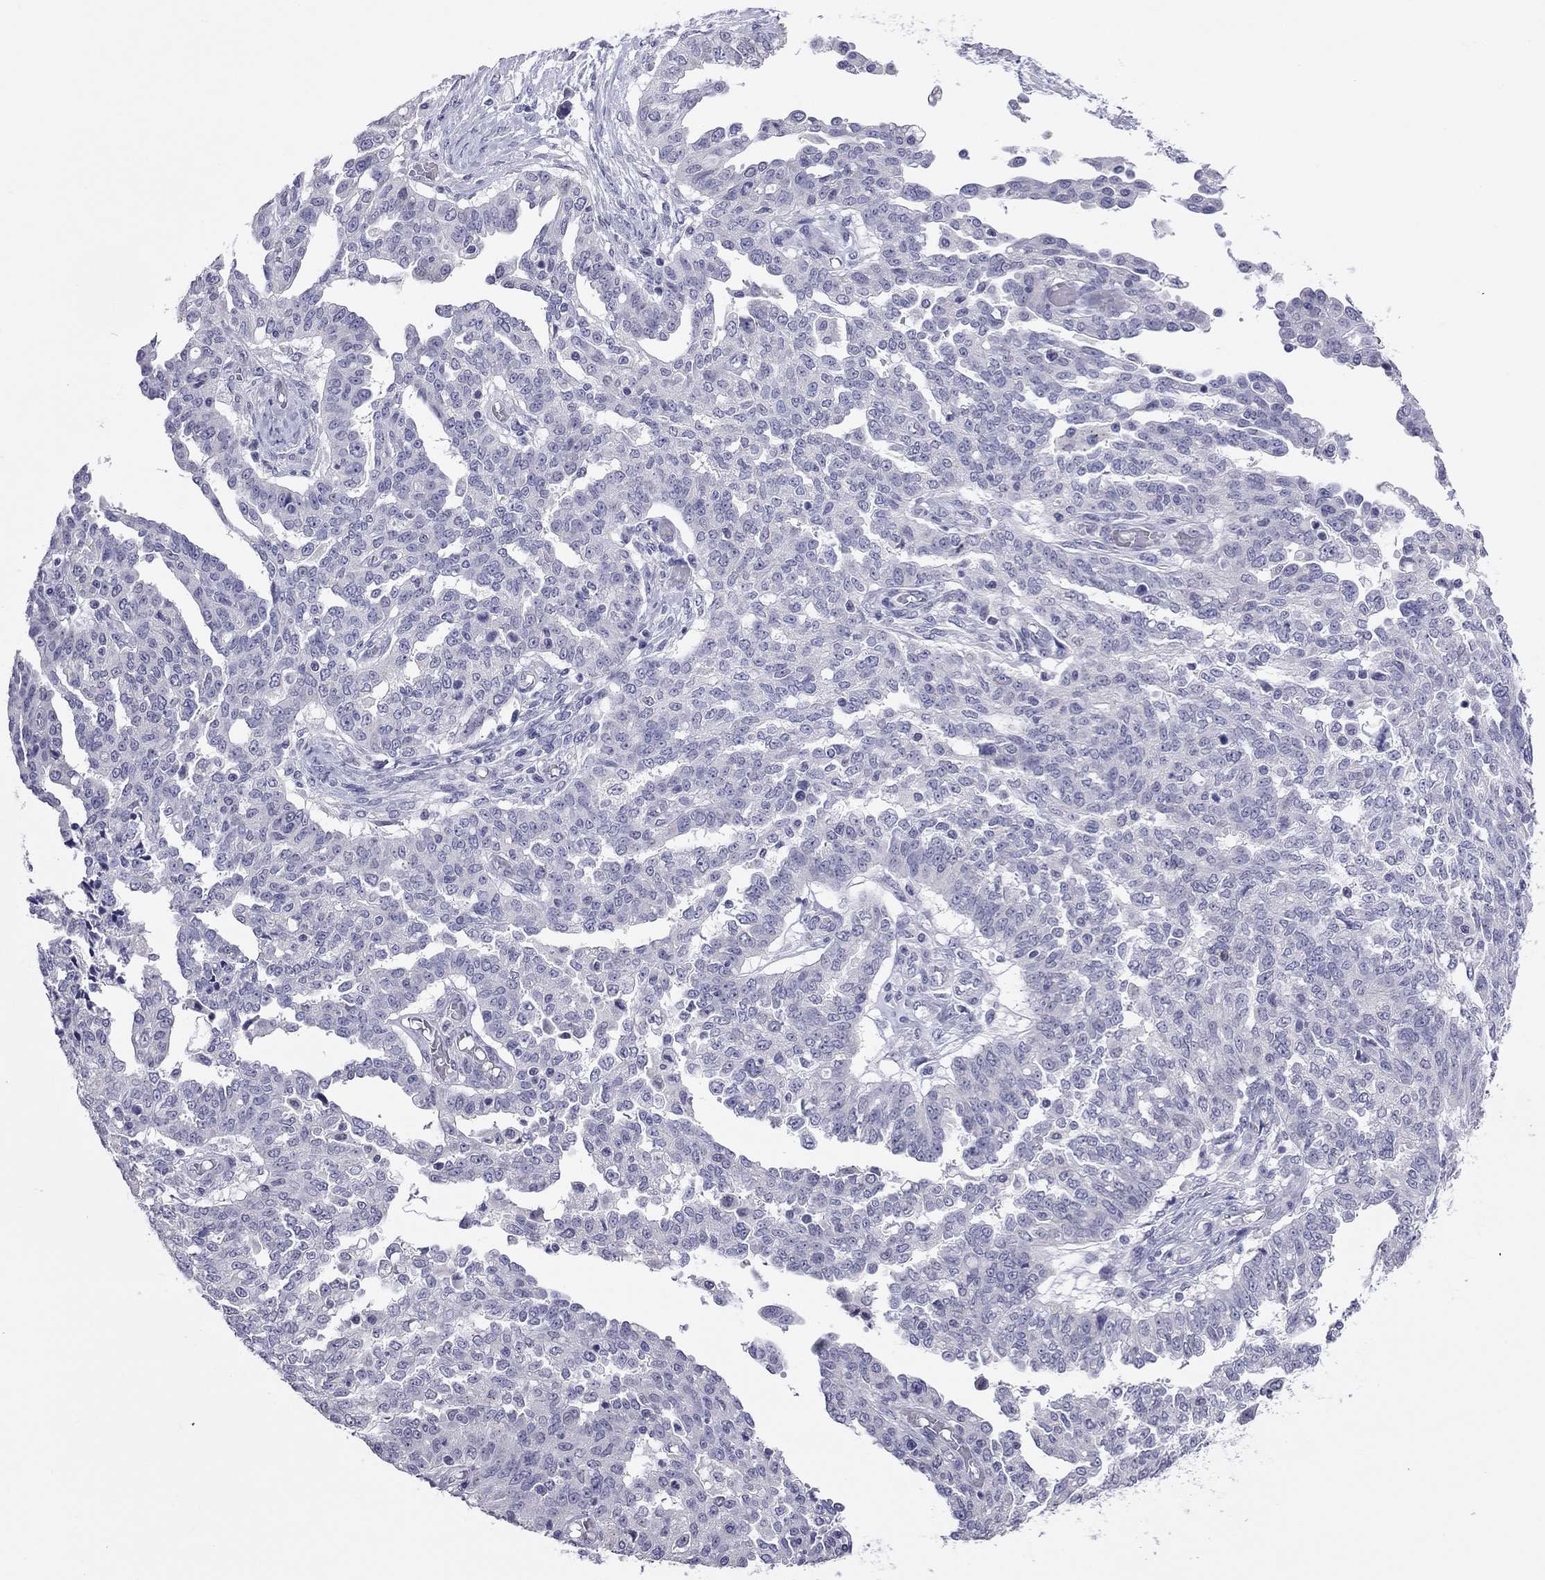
{"staining": {"intensity": "negative", "quantity": "none", "location": "none"}, "tissue": "ovarian cancer", "cell_type": "Tumor cells", "image_type": "cancer", "snomed": [{"axis": "morphology", "description": "Cystadenocarcinoma, serous, NOS"}, {"axis": "topography", "description": "Ovary"}], "caption": "Histopathology image shows no significant protein positivity in tumor cells of ovarian cancer (serous cystadenocarcinoma).", "gene": "ARMC12", "patient": {"sex": "female", "age": 67}}